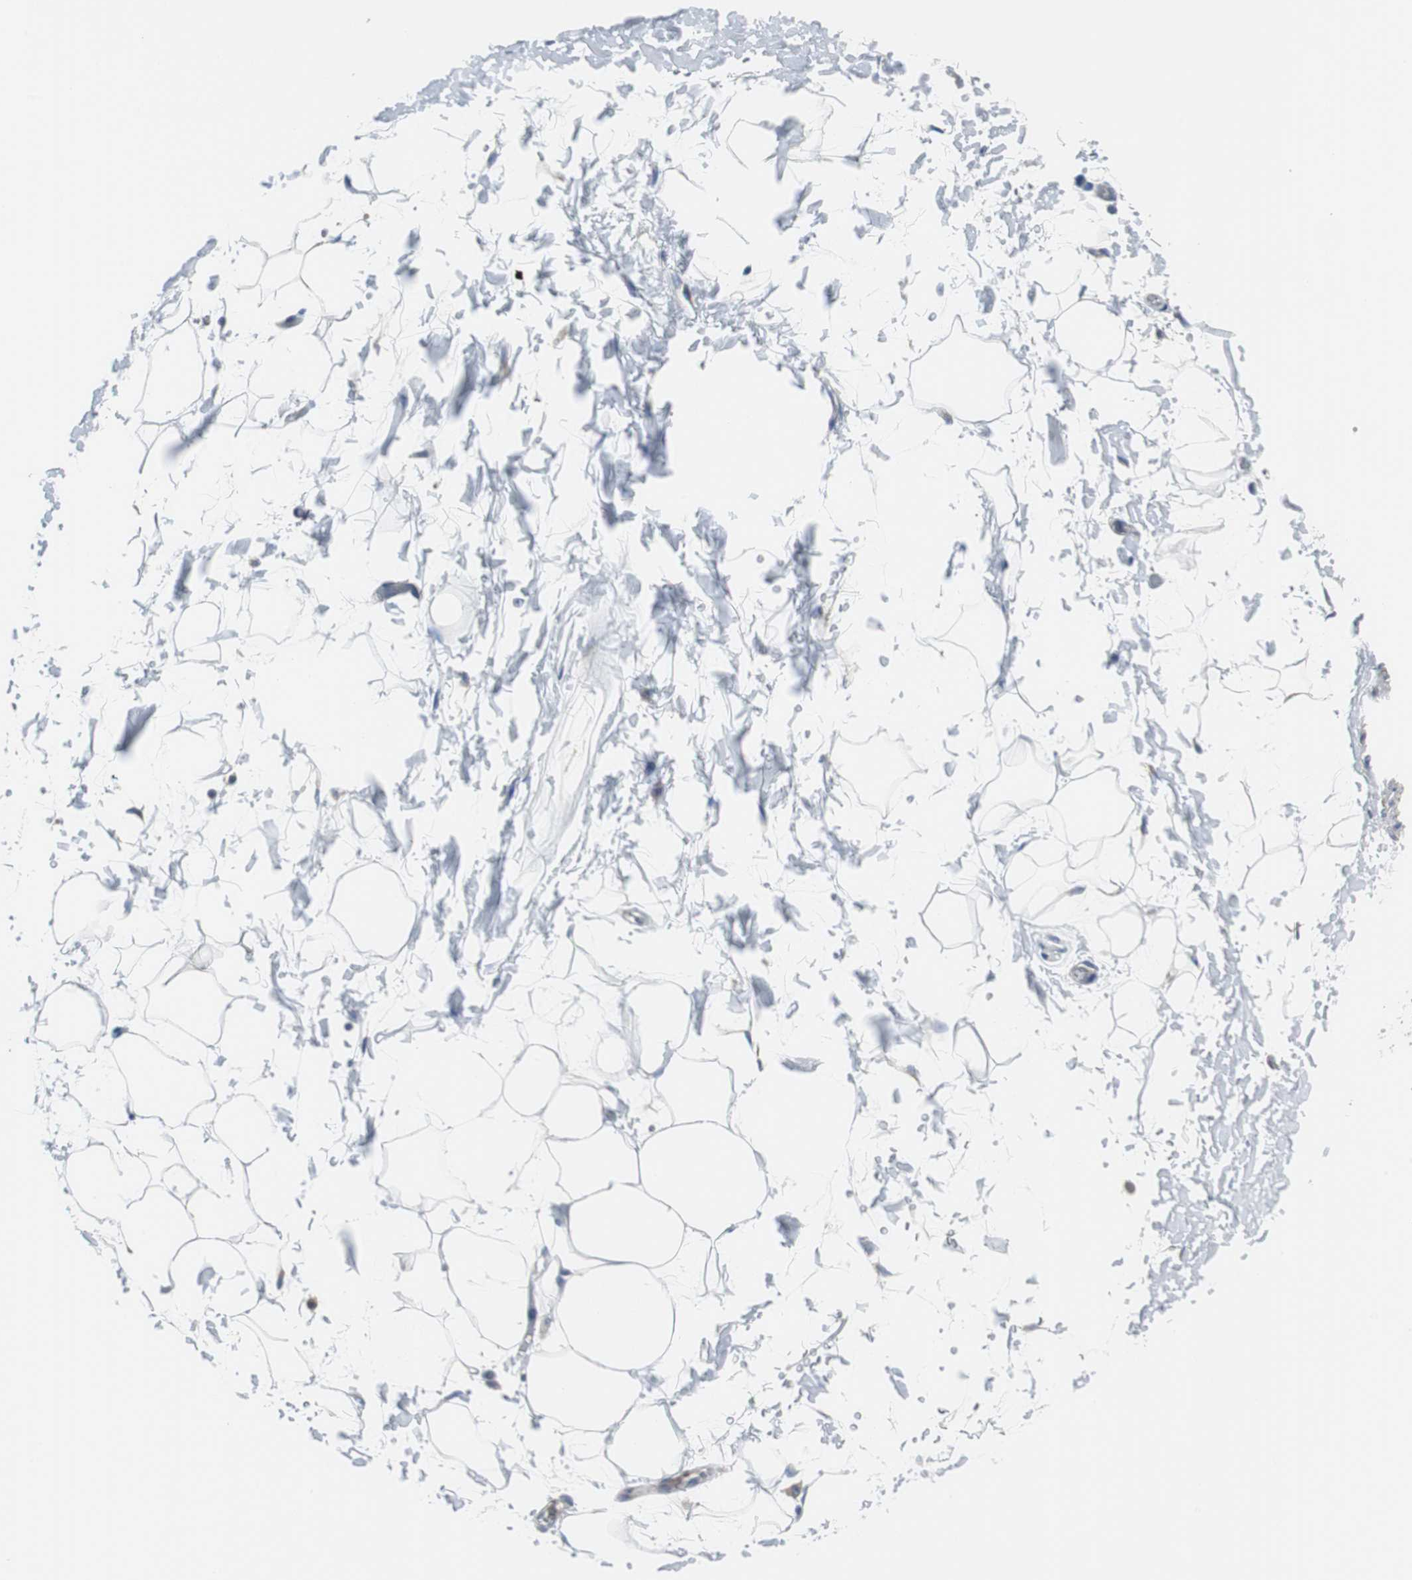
{"staining": {"intensity": "negative", "quantity": "none", "location": "none"}, "tissue": "adipose tissue", "cell_type": "Adipocytes", "image_type": "normal", "snomed": [{"axis": "morphology", "description": "Normal tissue, NOS"}, {"axis": "topography", "description": "Soft tissue"}], "caption": "Protein analysis of unremarkable adipose tissue exhibits no significant staining in adipocytes. Brightfield microscopy of IHC stained with DAB (3,3'-diaminobenzidine) (brown) and hematoxylin (blue), captured at high magnification.", "gene": "BRAF", "patient": {"sex": "male", "age": 72}}